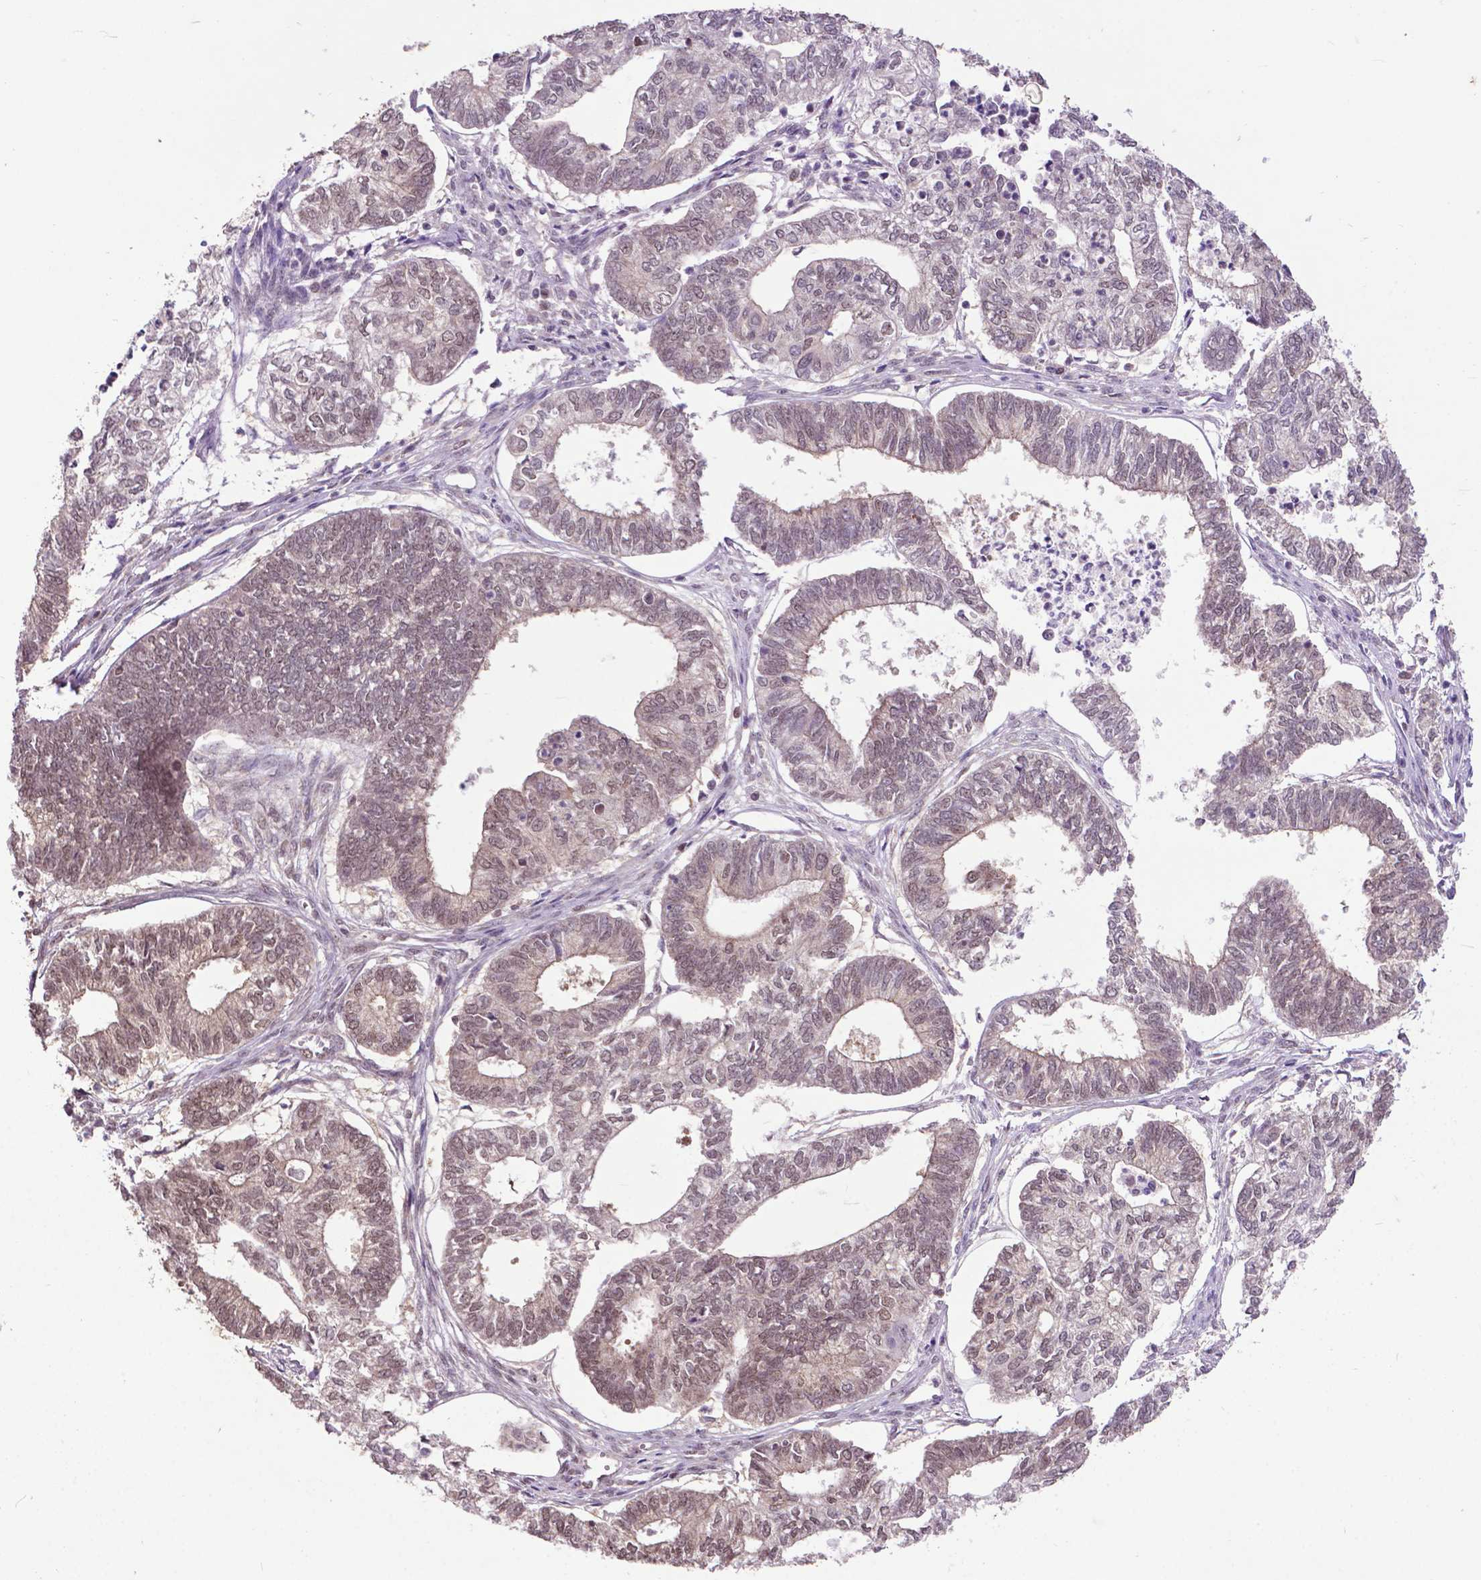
{"staining": {"intensity": "weak", "quantity": ">75%", "location": "cytoplasmic/membranous,nuclear"}, "tissue": "ovarian cancer", "cell_type": "Tumor cells", "image_type": "cancer", "snomed": [{"axis": "morphology", "description": "Carcinoma, endometroid"}, {"axis": "topography", "description": "Ovary"}], "caption": "Ovarian endometroid carcinoma stained with immunohistochemistry (IHC) displays weak cytoplasmic/membranous and nuclear expression in about >75% of tumor cells.", "gene": "FAF1", "patient": {"sex": "female", "age": 64}}